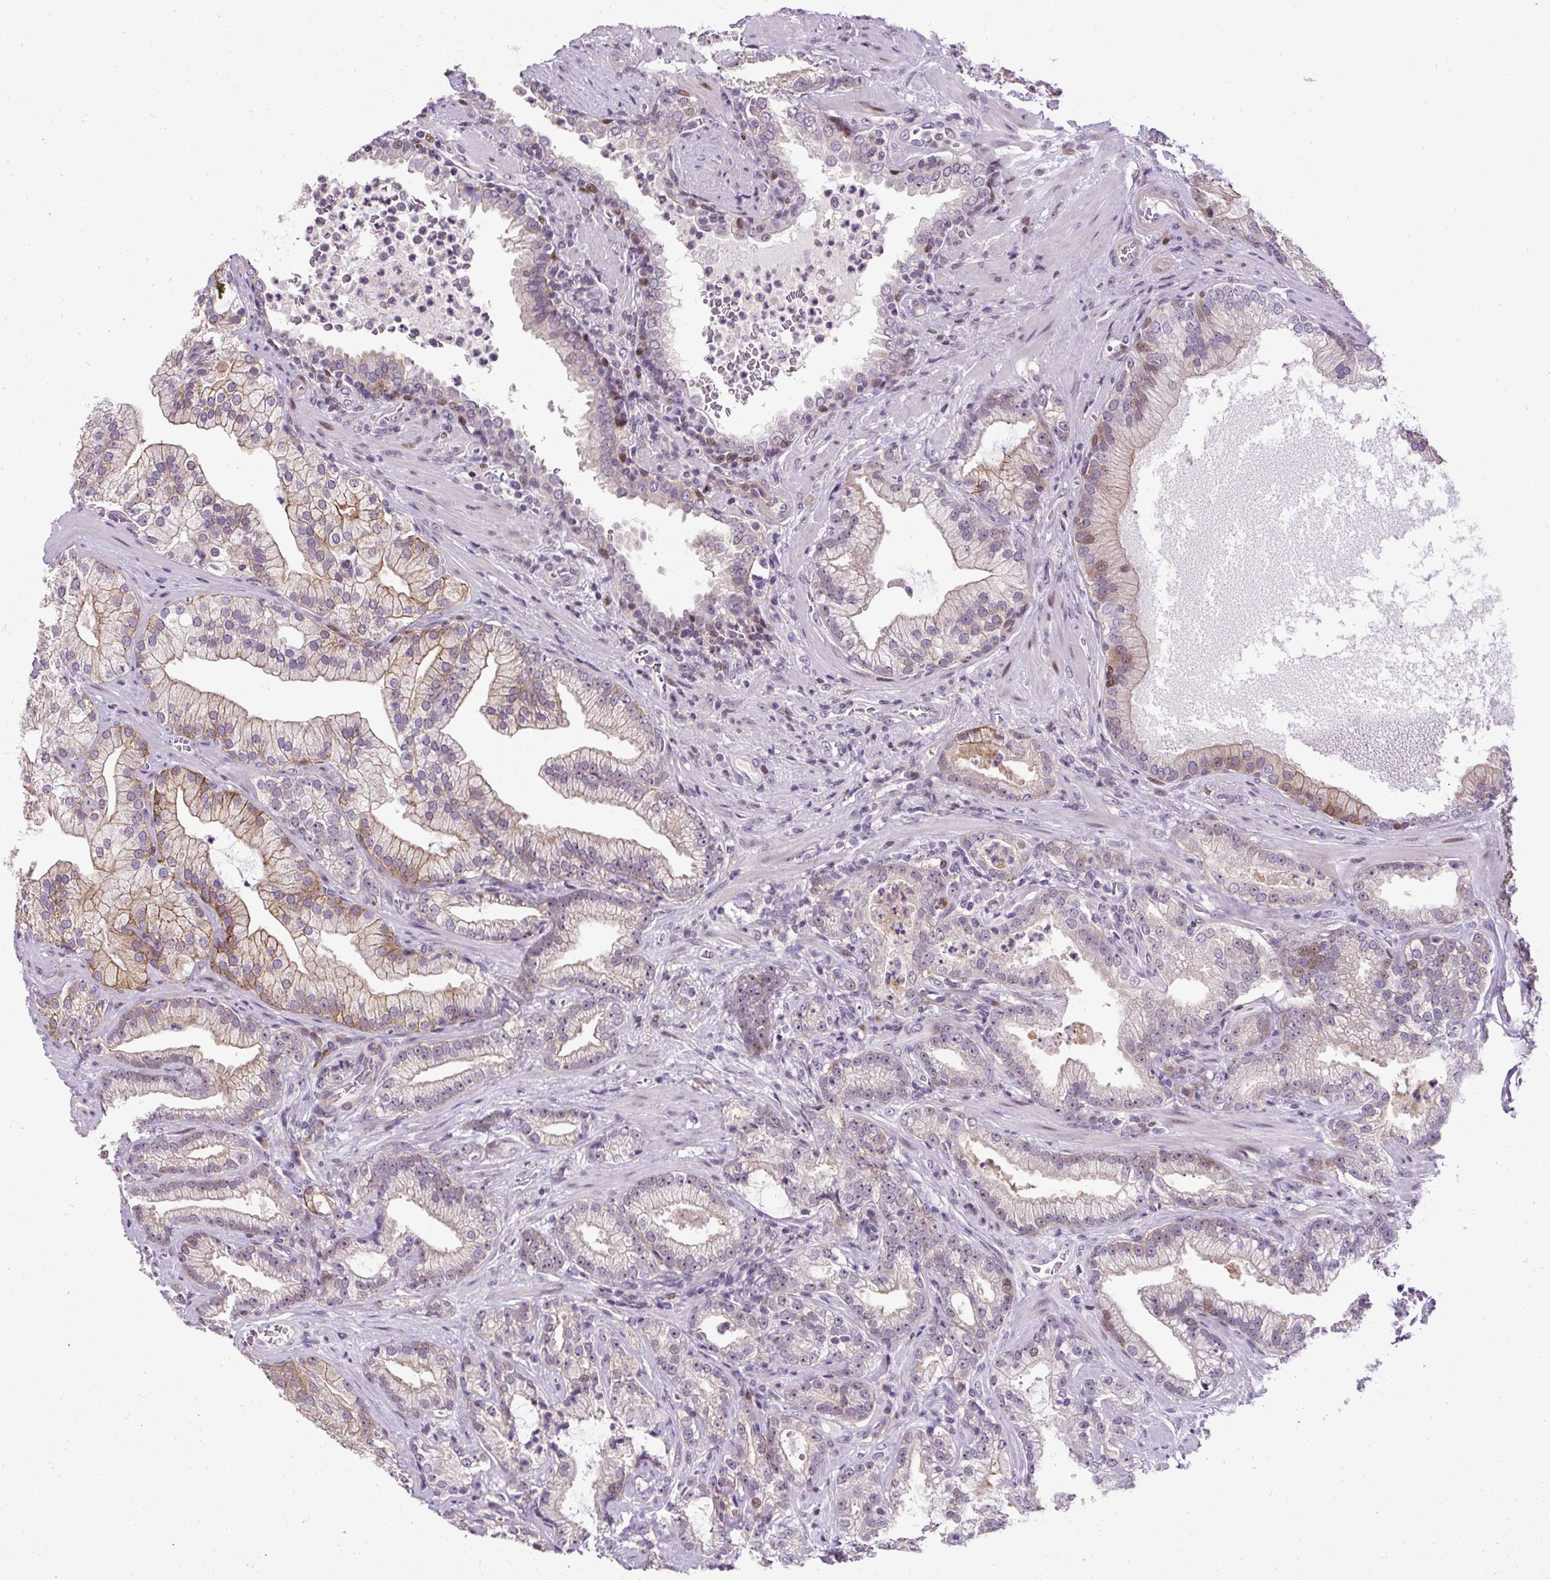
{"staining": {"intensity": "moderate", "quantity": "<25%", "location": "cytoplasmic/membranous,nuclear"}, "tissue": "prostate cancer", "cell_type": "Tumor cells", "image_type": "cancer", "snomed": [{"axis": "morphology", "description": "Adenocarcinoma, High grade"}, {"axis": "topography", "description": "Prostate"}], "caption": "This photomicrograph demonstrates IHC staining of human prostate adenocarcinoma (high-grade), with low moderate cytoplasmic/membranous and nuclear positivity in approximately <25% of tumor cells.", "gene": "ARHGEF18", "patient": {"sex": "male", "age": 68}}